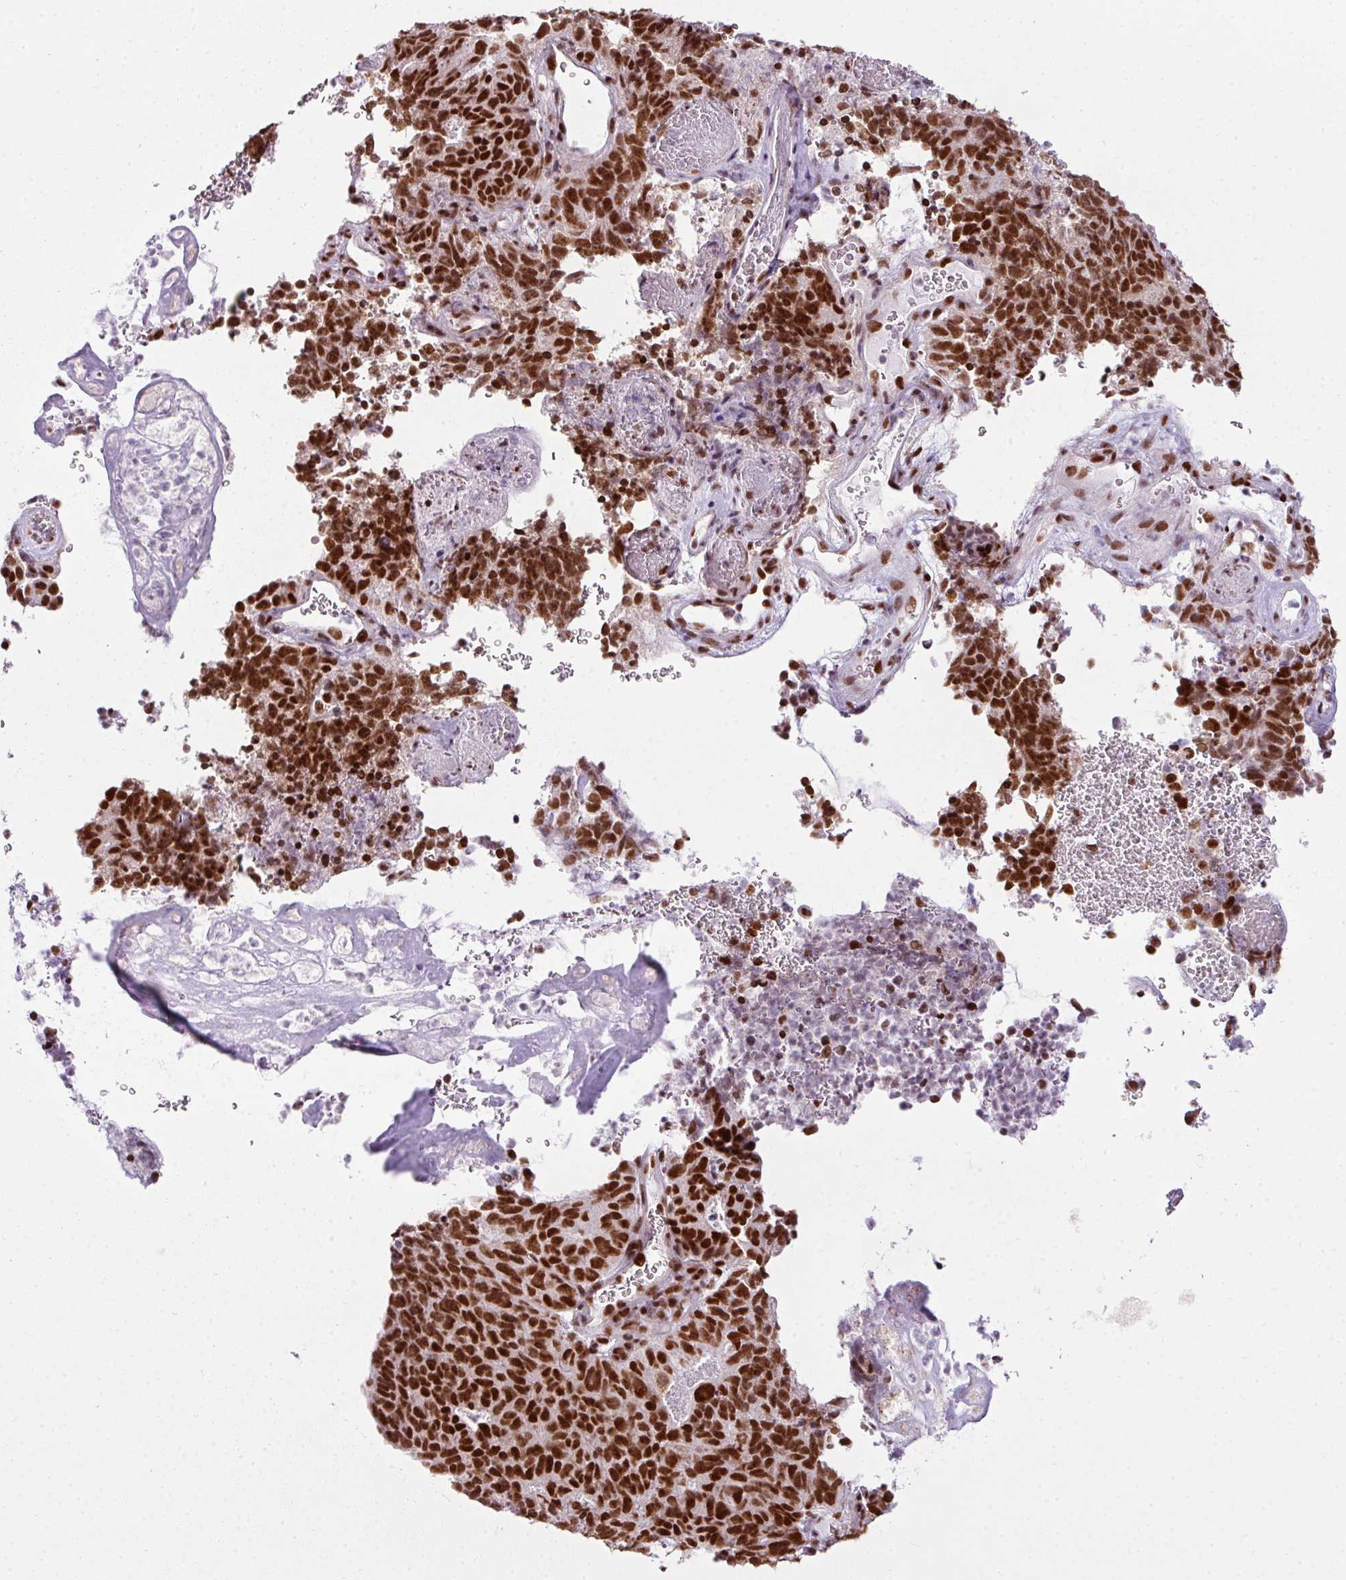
{"staining": {"intensity": "strong", "quantity": ">75%", "location": "nuclear"}, "tissue": "cervical cancer", "cell_type": "Tumor cells", "image_type": "cancer", "snomed": [{"axis": "morphology", "description": "Adenocarcinoma, NOS"}, {"axis": "topography", "description": "Cervix"}], "caption": "Tumor cells display high levels of strong nuclear staining in approximately >75% of cells in cervical cancer.", "gene": "ARL6IP4", "patient": {"sex": "female", "age": 38}}